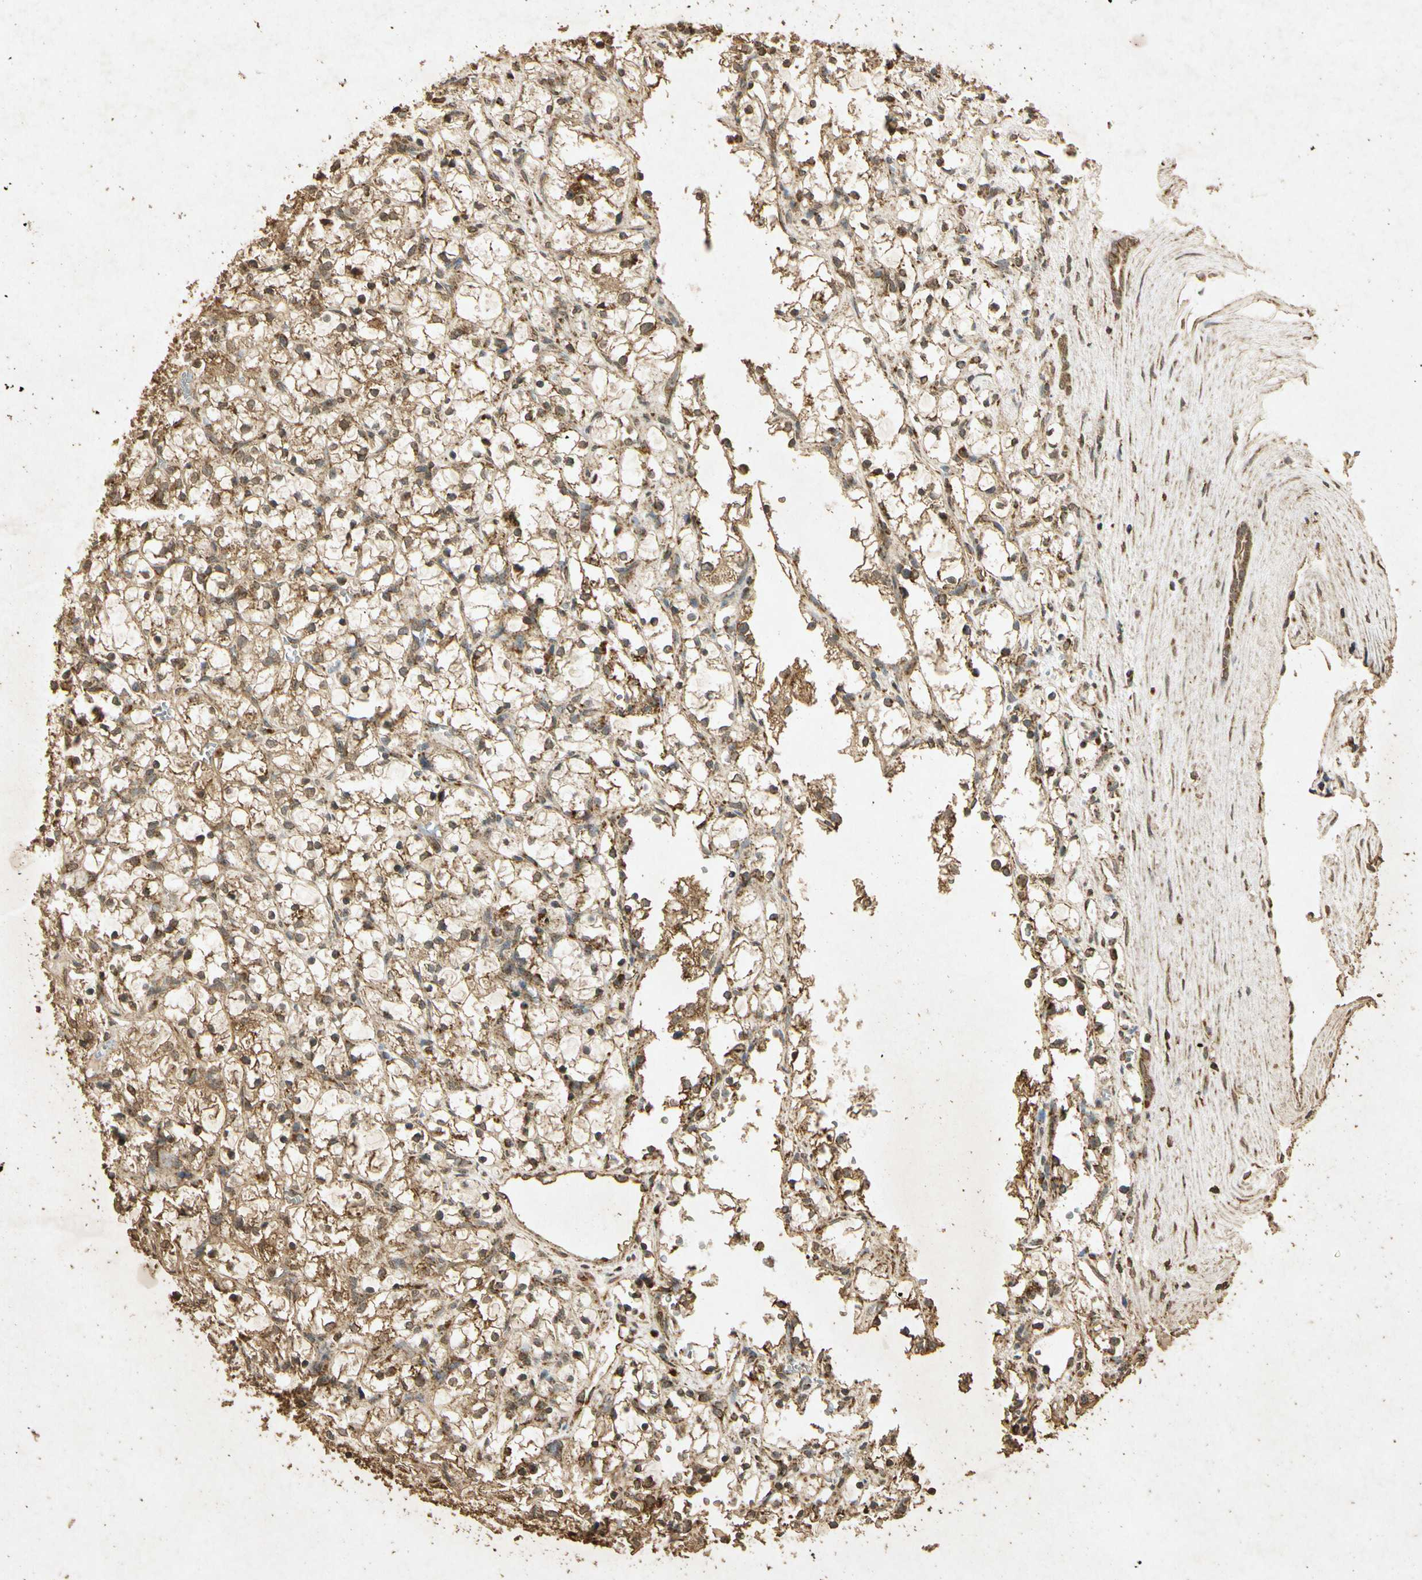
{"staining": {"intensity": "moderate", "quantity": ">75%", "location": "cytoplasmic/membranous"}, "tissue": "renal cancer", "cell_type": "Tumor cells", "image_type": "cancer", "snomed": [{"axis": "morphology", "description": "Adenocarcinoma, NOS"}, {"axis": "topography", "description": "Kidney"}], "caption": "Renal adenocarcinoma stained with a protein marker displays moderate staining in tumor cells.", "gene": "PRDX3", "patient": {"sex": "female", "age": 69}}